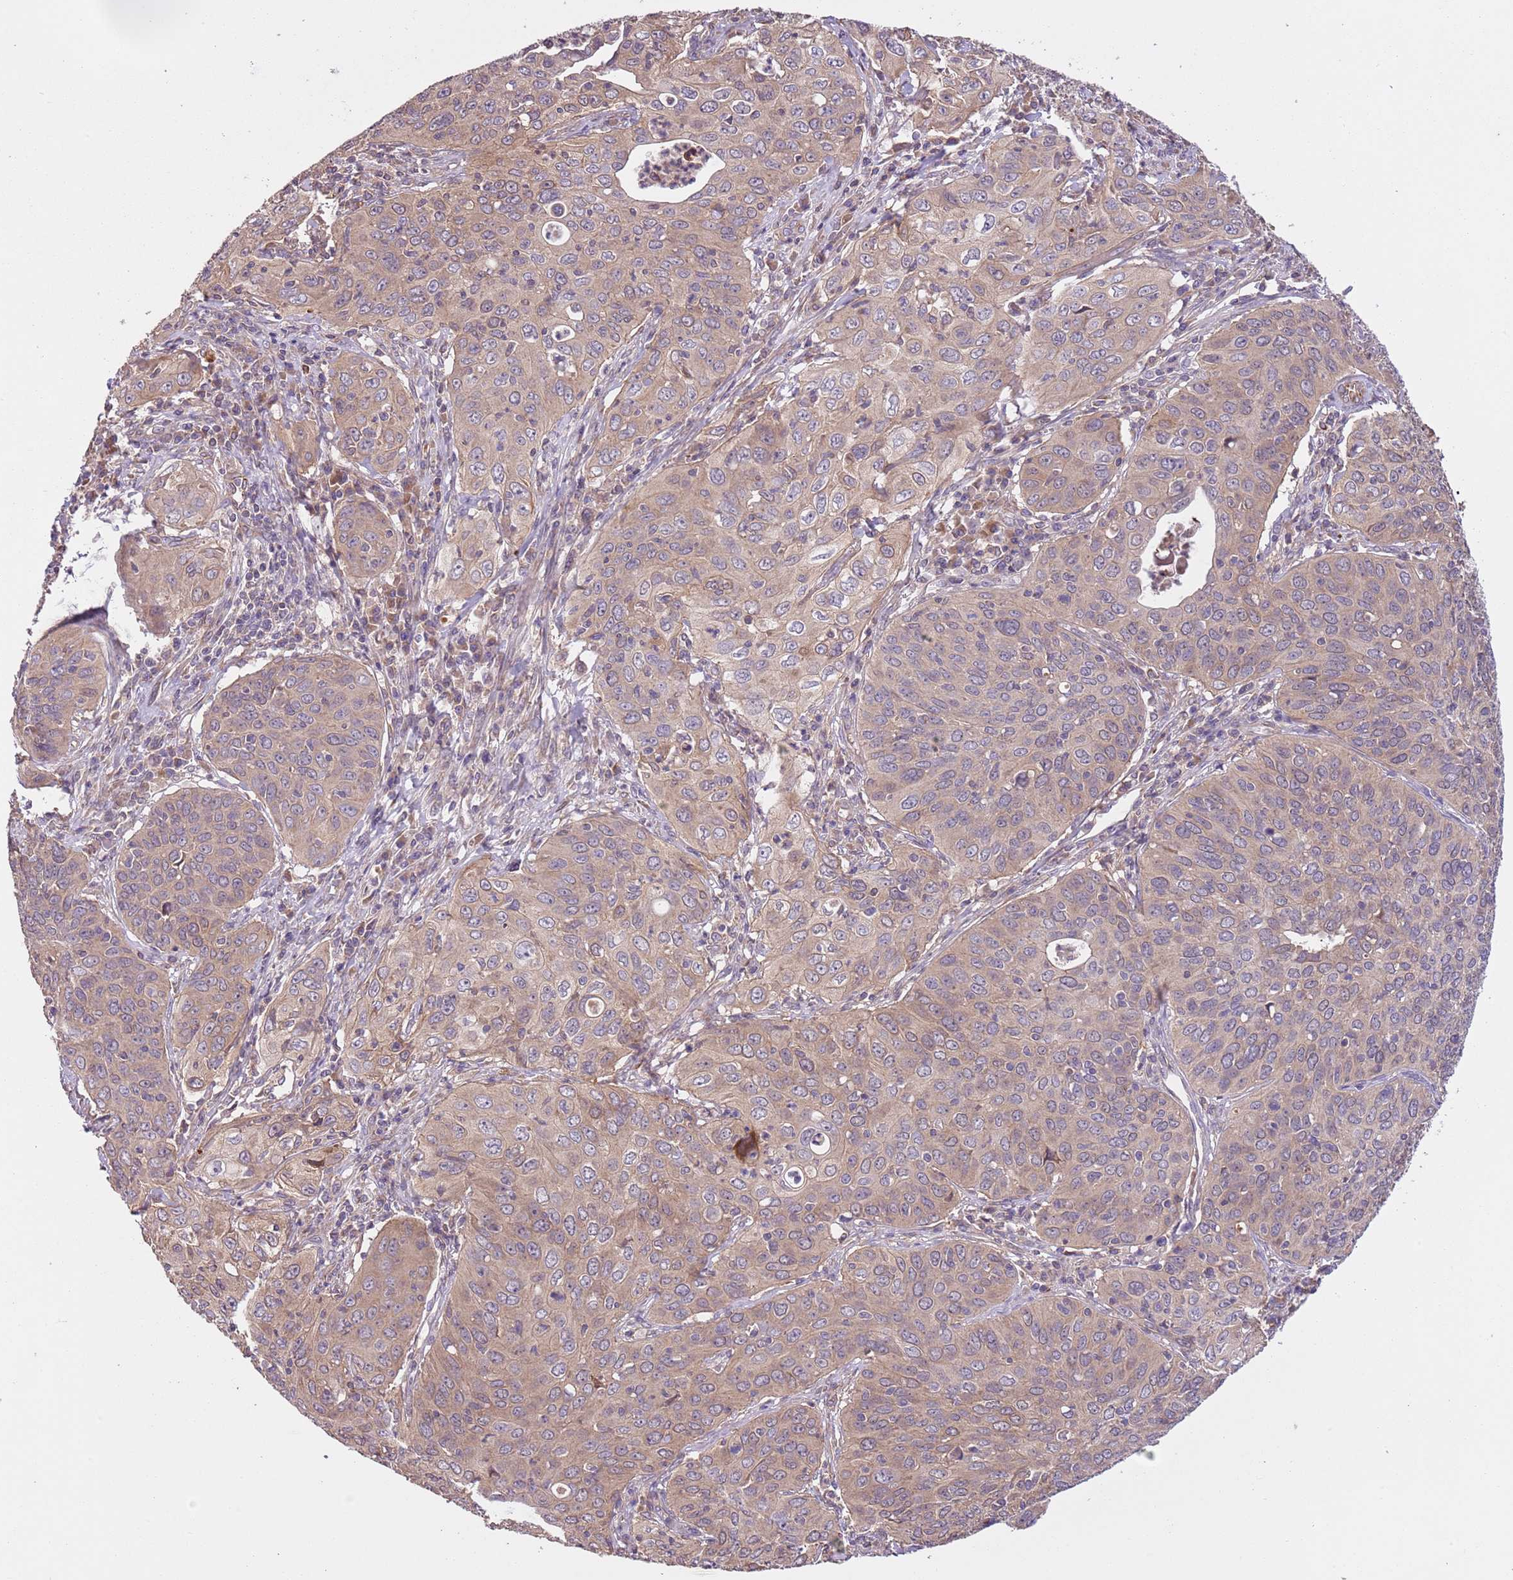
{"staining": {"intensity": "weak", "quantity": ">75%", "location": "cytoplasmic/membranous"}, "tissue": "cervical cancer", "cell_type": "Tumor cells", "image_type": "cancer", "snomed": [{"axis": "morphology", "description": "Squamous cell carcinoma, NOS"}, {"axis": "topography", "description": "Cervix"}], "caption": "A micrograph of squamous cell carcinoma (cervical) stained for a protein exhibits weak cytoplasmic/membranous brown staining in tumor cells. (Brightfield microscopy of DAB IHC at high magnification).", "gene": "FAM89B", "patient": {"sex": "female", "age": 36}}